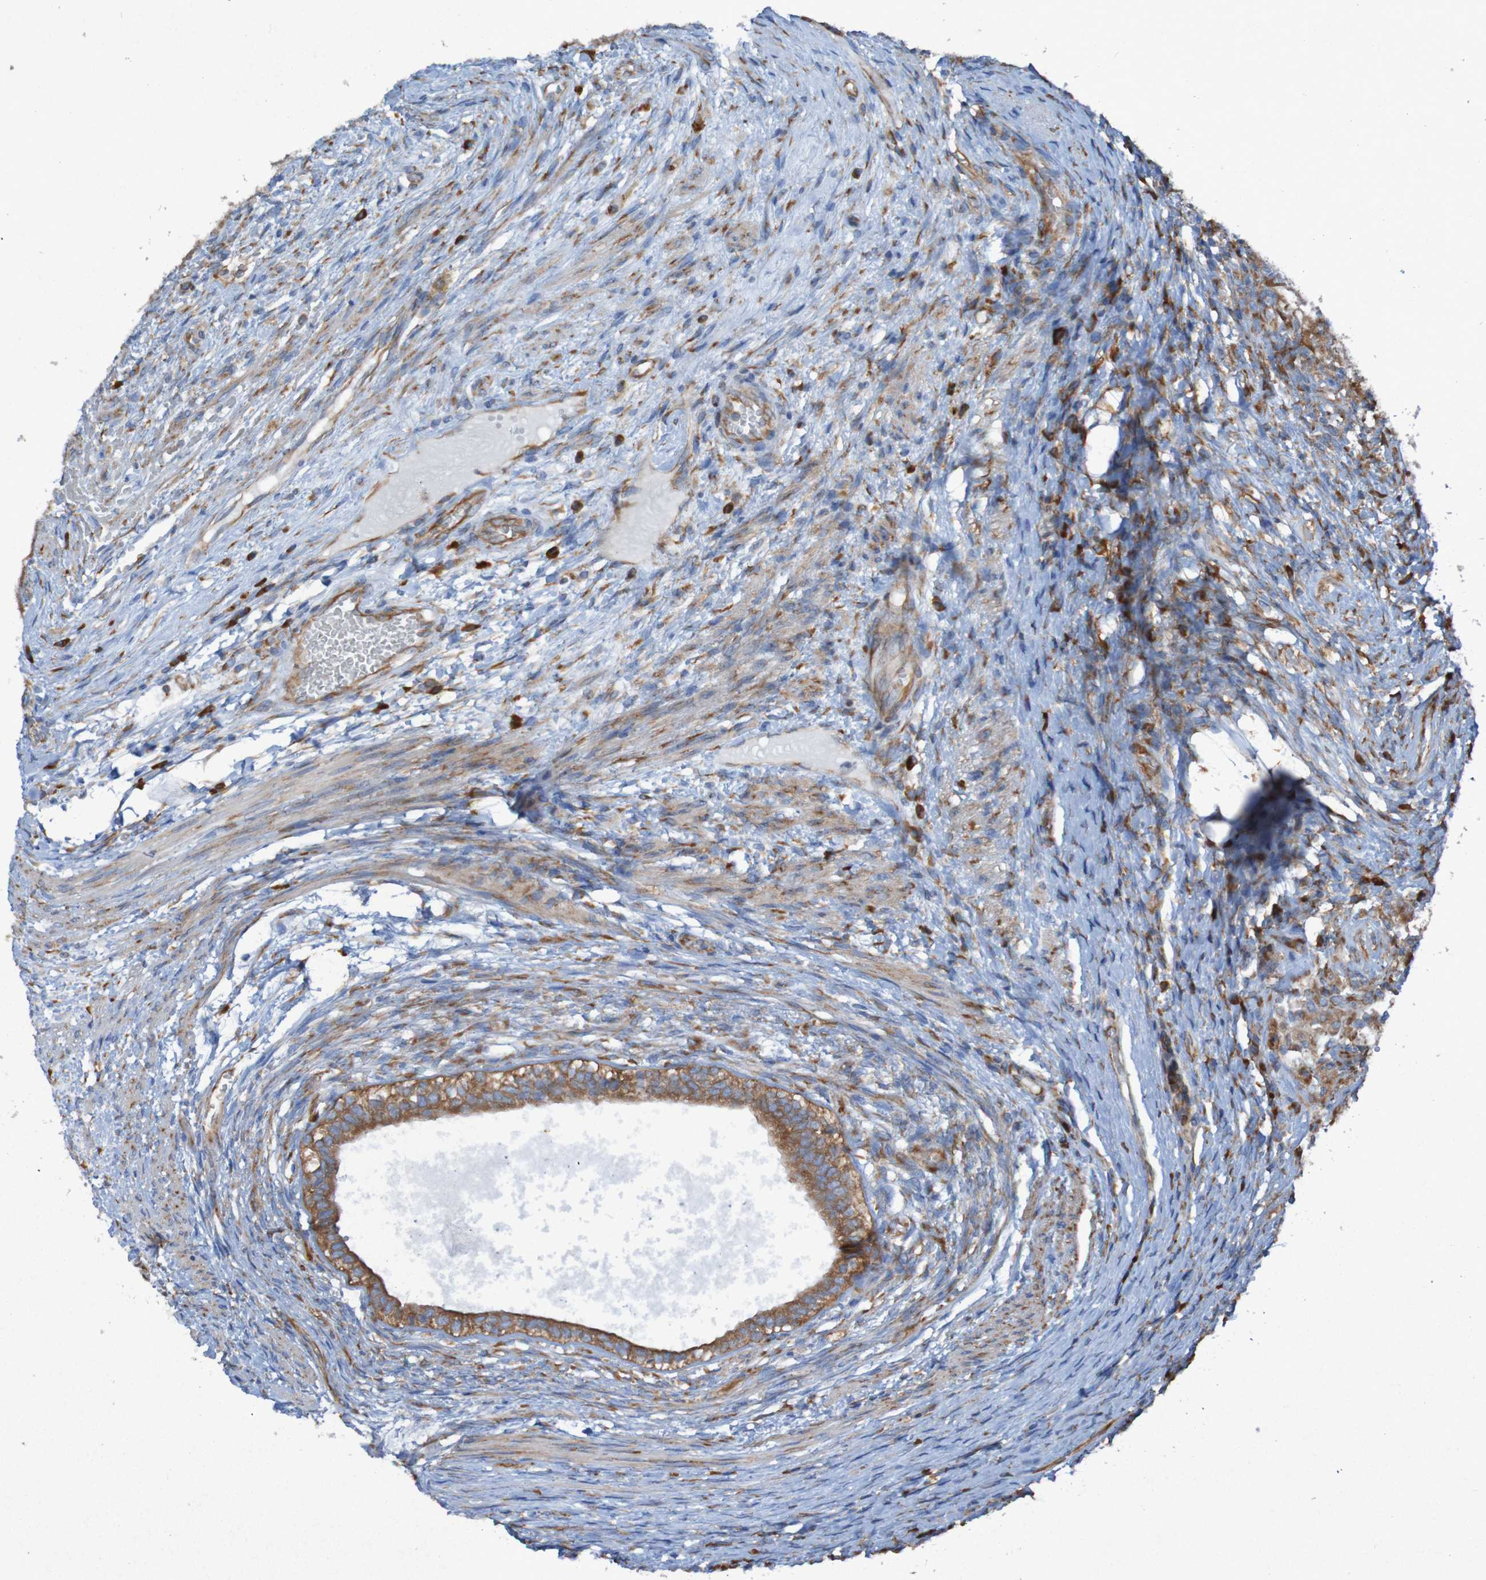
{"staining": {"intensity": "moderate", "quantity": ">75%", "location": "cytoplasmic/membranous"}, "tissue": "testis cancer", "cell_type": "Tumor cells", "image_type": "cancer", "snomed": [{"axis": "morphology", "description": "Carcinoma, Embryonal, NOS"}, {"axis": "topography", "description": "Testis"}], "caption": "The image displays immunohistochemical staining of testis embryonal carcinoma. There is moderate cytoplasmic/membranous staining is identified in about >75% of tumor cells.", "gene": "RPL10", "patient": {"sex": "male", "age": 26}}